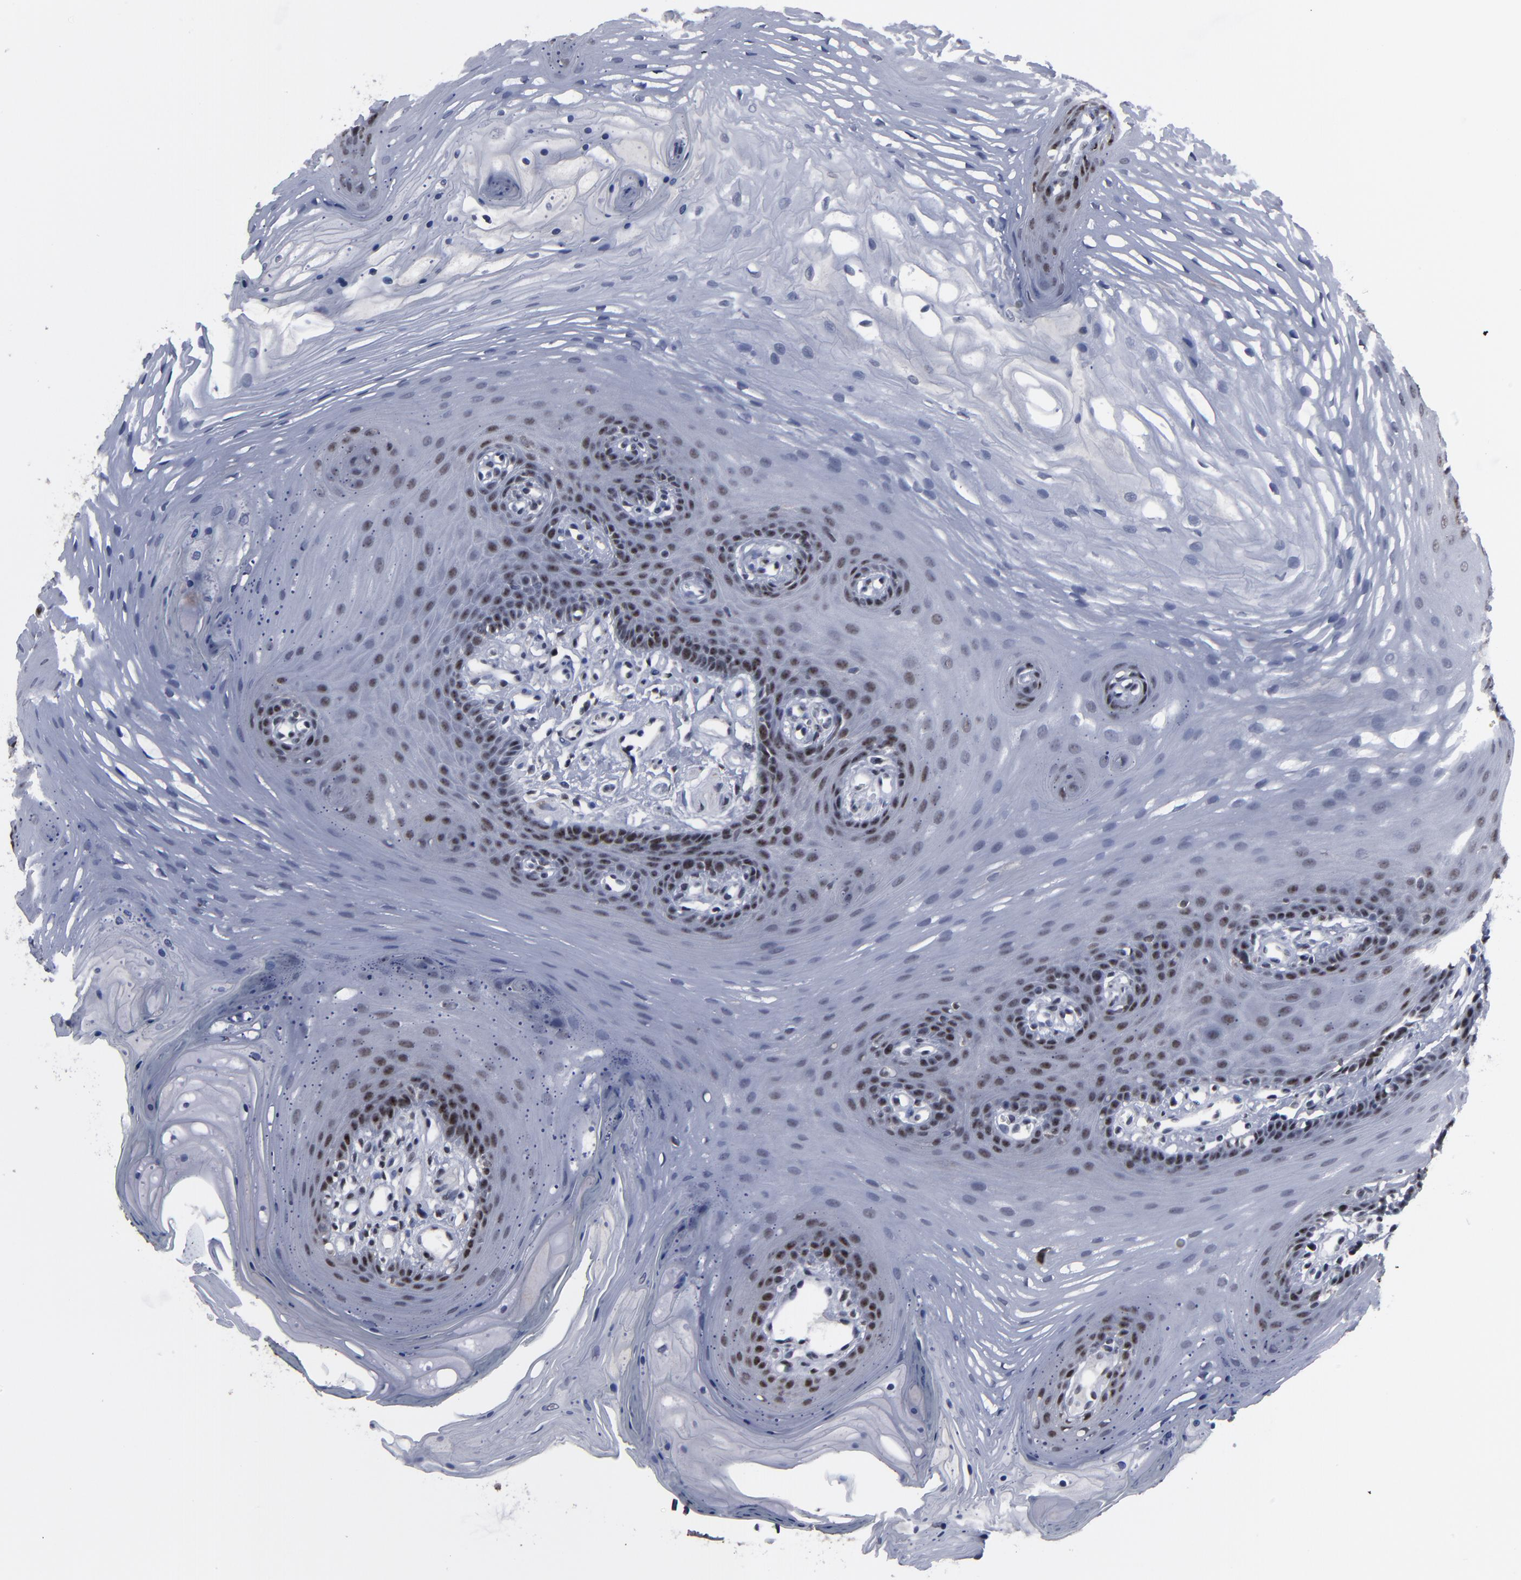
{"staining": {"intensity": "moderate", "quantity": "25%-75%", "location": "nuclear"}, "tissue": "oral mucosa", "cell_type": "Squamous epithelial cells", "image_type": "normal", "snomed": [{"axis": "morphology", "description": "Normal tissue, NOS"}, {"axis": "topography", "description": "Oral tissue"}], "caption": "The histopathology image exhibits a brown stain indicating the presence of a protein in the nuclear of squamous epithelial cells in oral mucosa. The protein is stained brown, and the nuclei are stained in blue (DAB (3,3'-diaminobenzidine) IHC with brightfield microscopy, high magnification).", "gene": "SSRP1", "patient": {"sex": "male", "age": 62}}